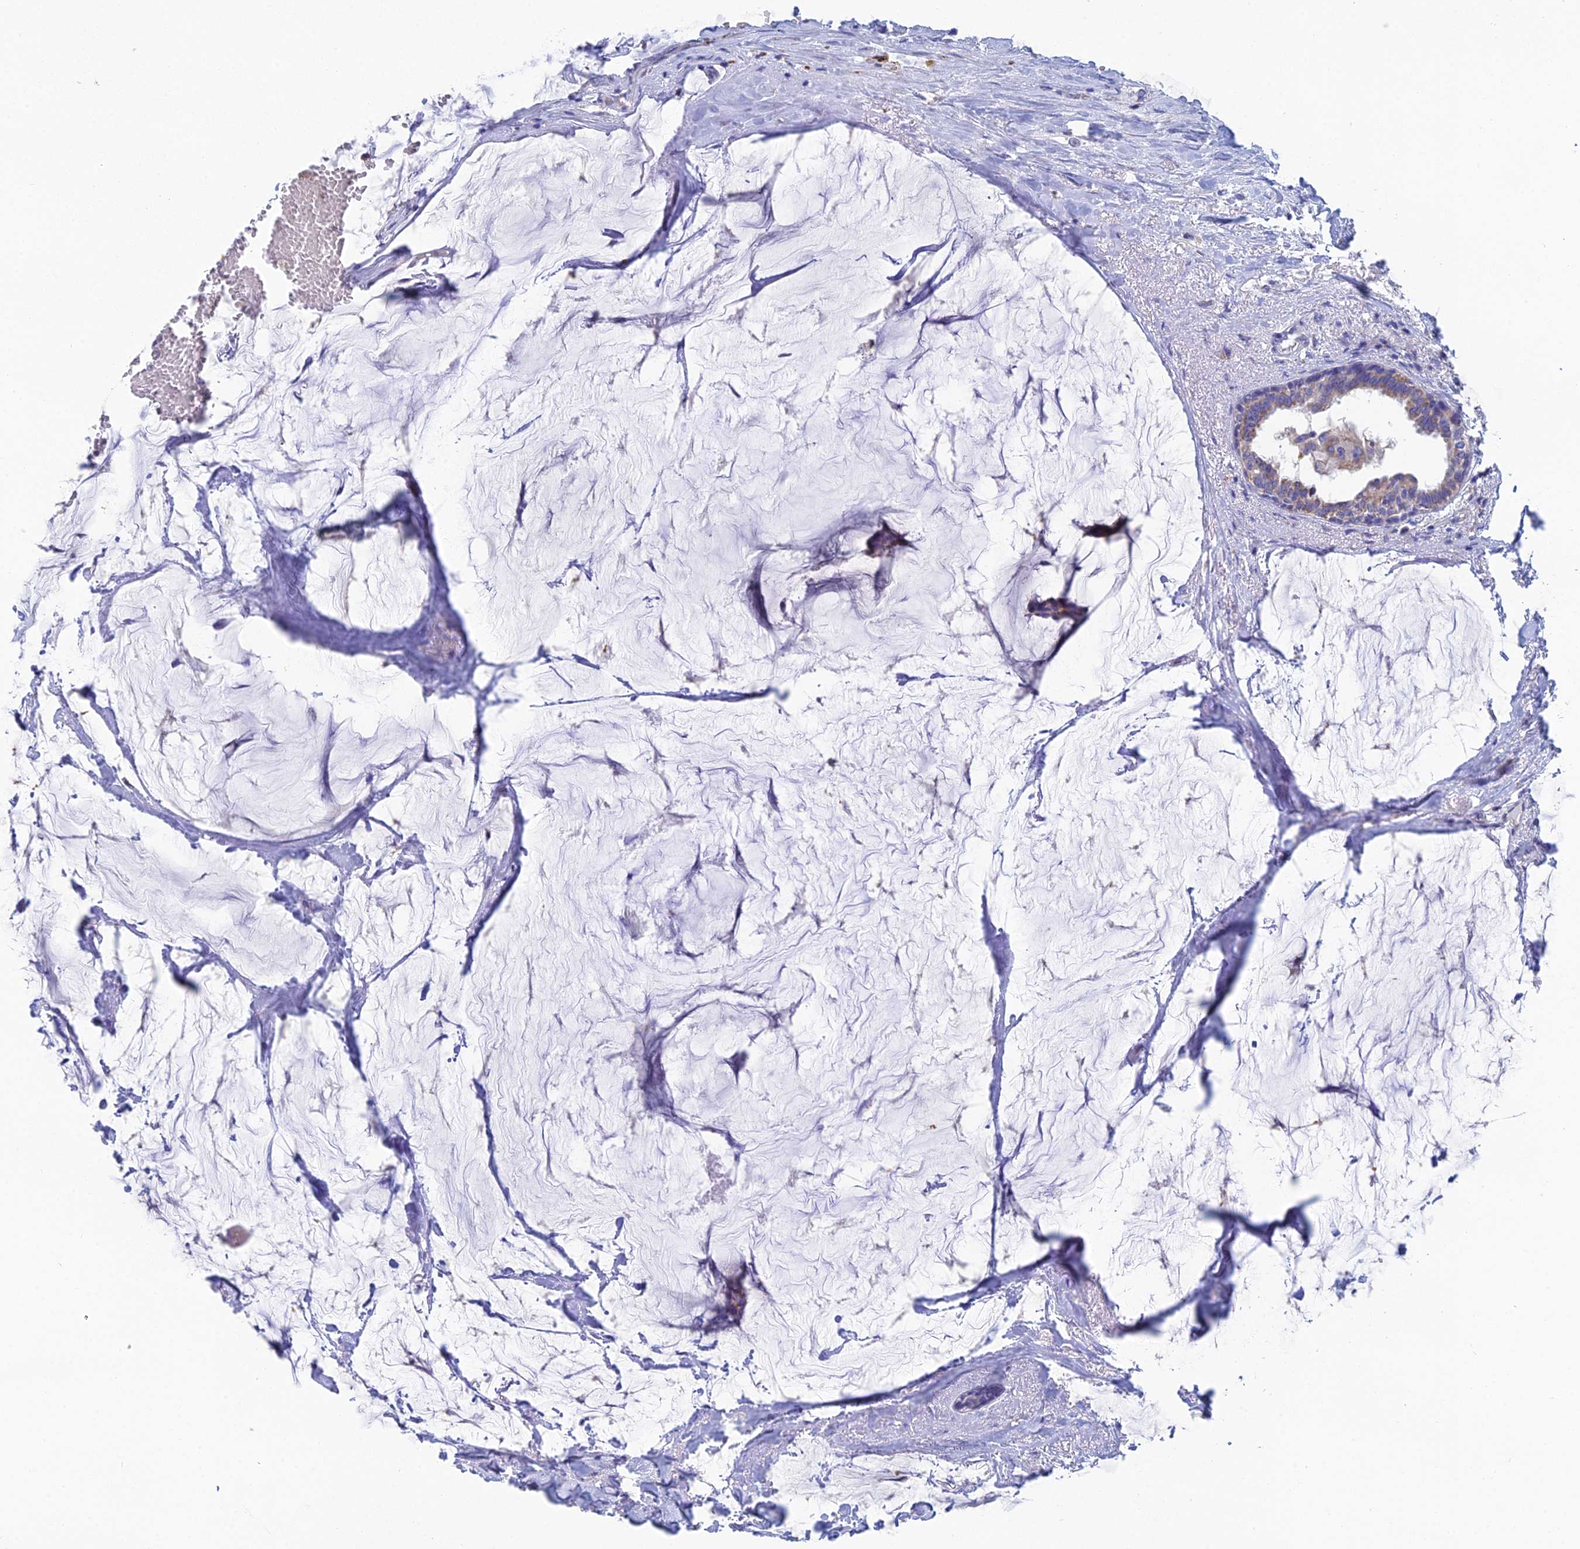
{"staining": {"intensity": "moderate", "quantity": "25%-75%", "location": "cytoplasmic/membranous"}, "tissue": "breast cancer", "cell_type": "Tumor cells", "image_type": "cancer", "snomed": [{"axis": "morphology", "description": "Duct carcinoma"}, {"axis": "topography", "description": "Breast"}], "caption": "IHC (DAB) staining of breast invasive ductal carcinoma demonstrates moderate cytoplasmic/membranous protein positivity in approximately 25%-75% of tumor cells. Nuclei are stained in blue.", "gene": "CFAP210", "patient": {"sex": "female", "age": 93}}